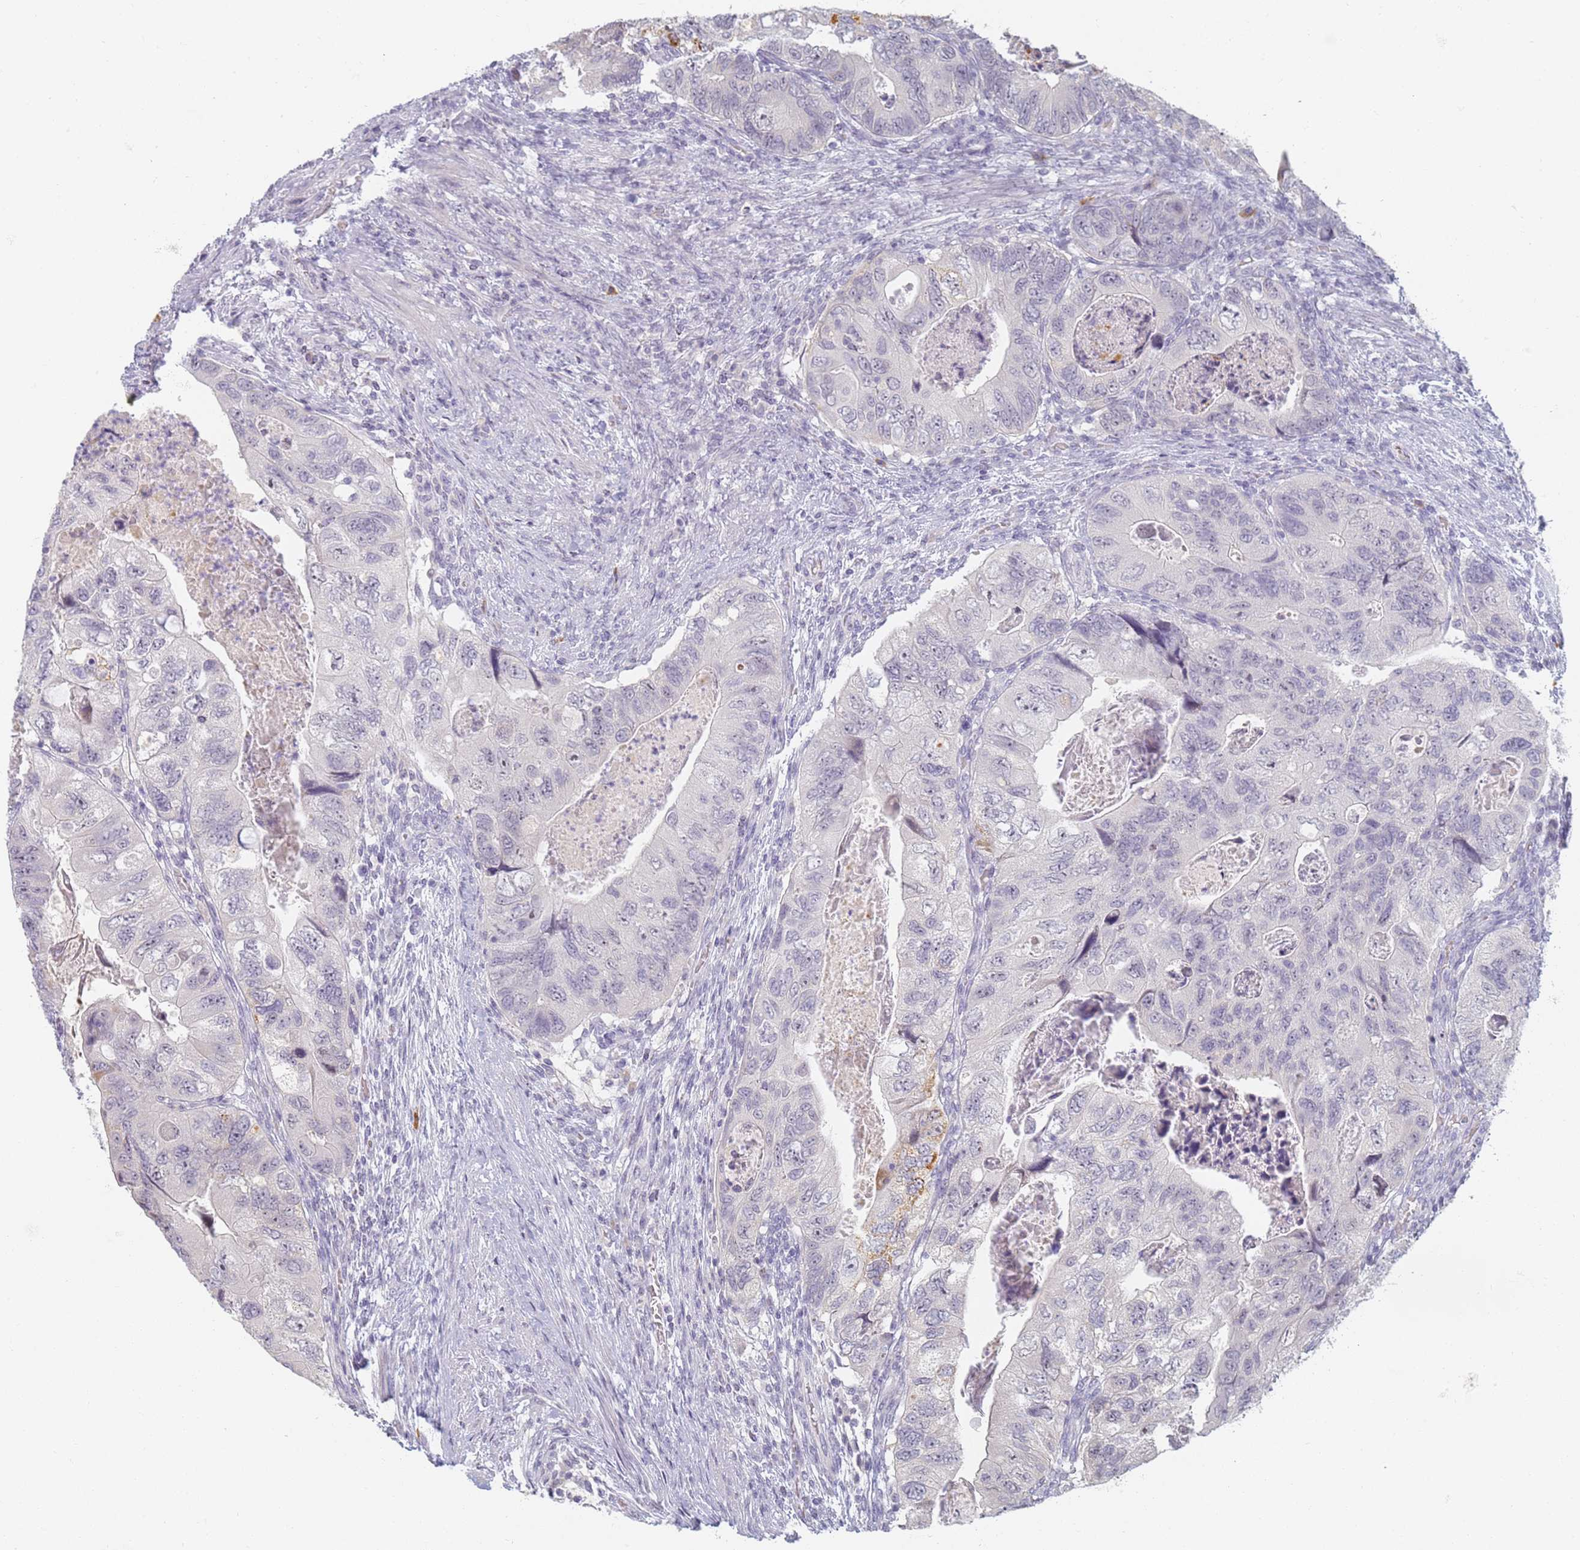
{"staining": {"intensity": "negative", "quantity": "none", "location": "none"}, "tissue": "colorectal cancer", "cell_type": "Tumor cells", "image_type": "cancer", "snomed": [{"axis": "morphology", "description": "Adenocarcinoma, NOS"}, {"axis": "topography", "description": "Rectum"}], "caption": "Colorectal cancer (adenocarcinoma) stained for a protein using immunohistochemistry shows no positivity tumor cells.", "gene": "SLC38A9", "patient": {"sex": "male", "age": 63}}